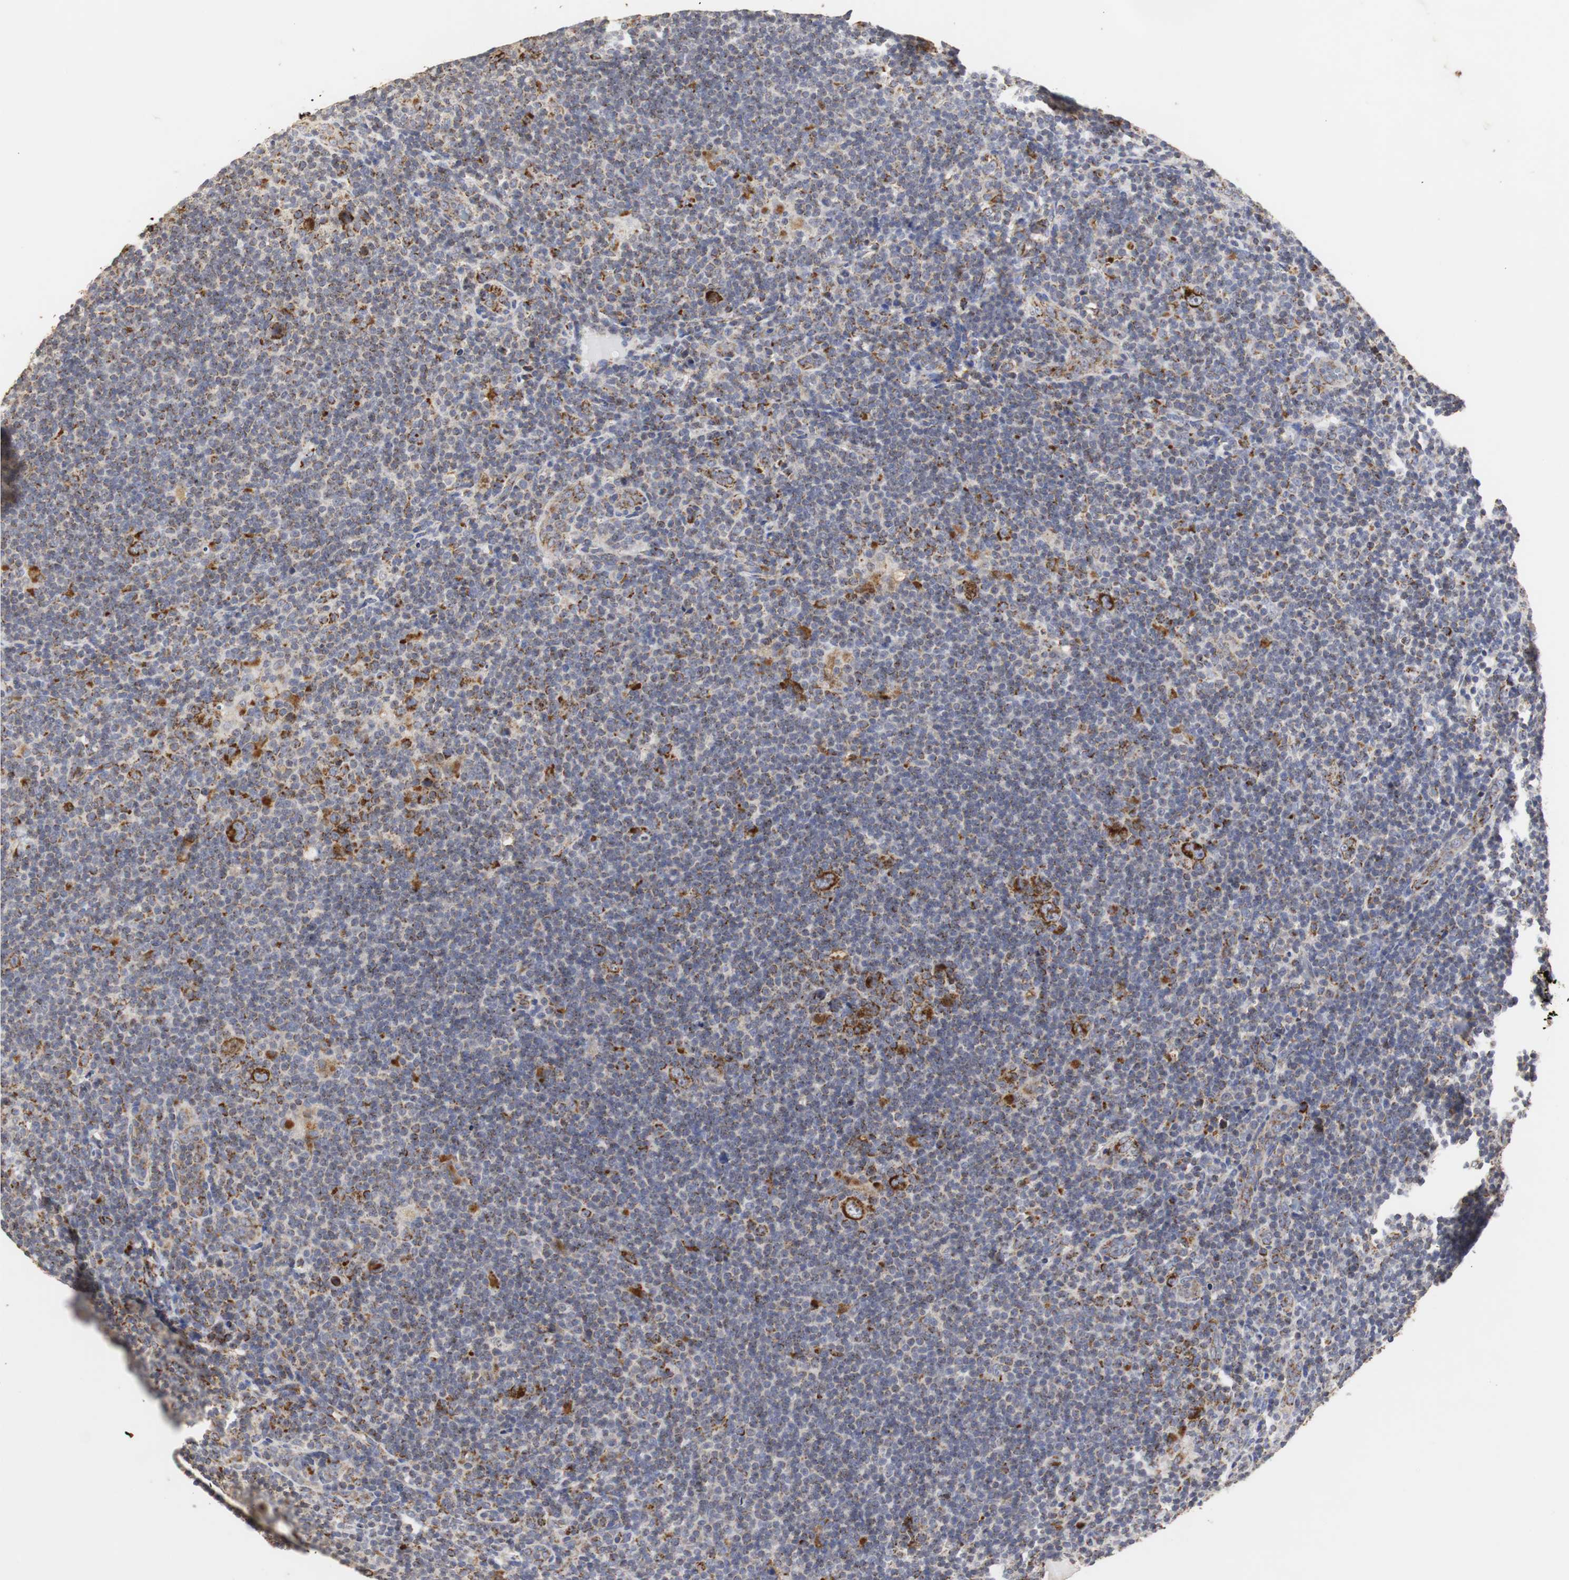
{"staining": {"intensity": "strong", "quantity": "25%-75%", "location": "cytoplasmic/membranous"}, "tissue": "lymphoma", "cell_type": "Tumor cells", "image_type": "cancer", "snomed": [{"axis": "morphology", "description": "Hodgkin's disease, NOS"}, {"axis": "topography", "description": "Lymph node"}], "caption": "Approximately 25%-75% of tumor cells in Hodgkin's disease exhibit strong cytoplasmic/membranous protein staining as visualized by brown immunohistochemical staining.", "gene": "HSD17B10", "patient": {"sex": "female", "age": 57}}